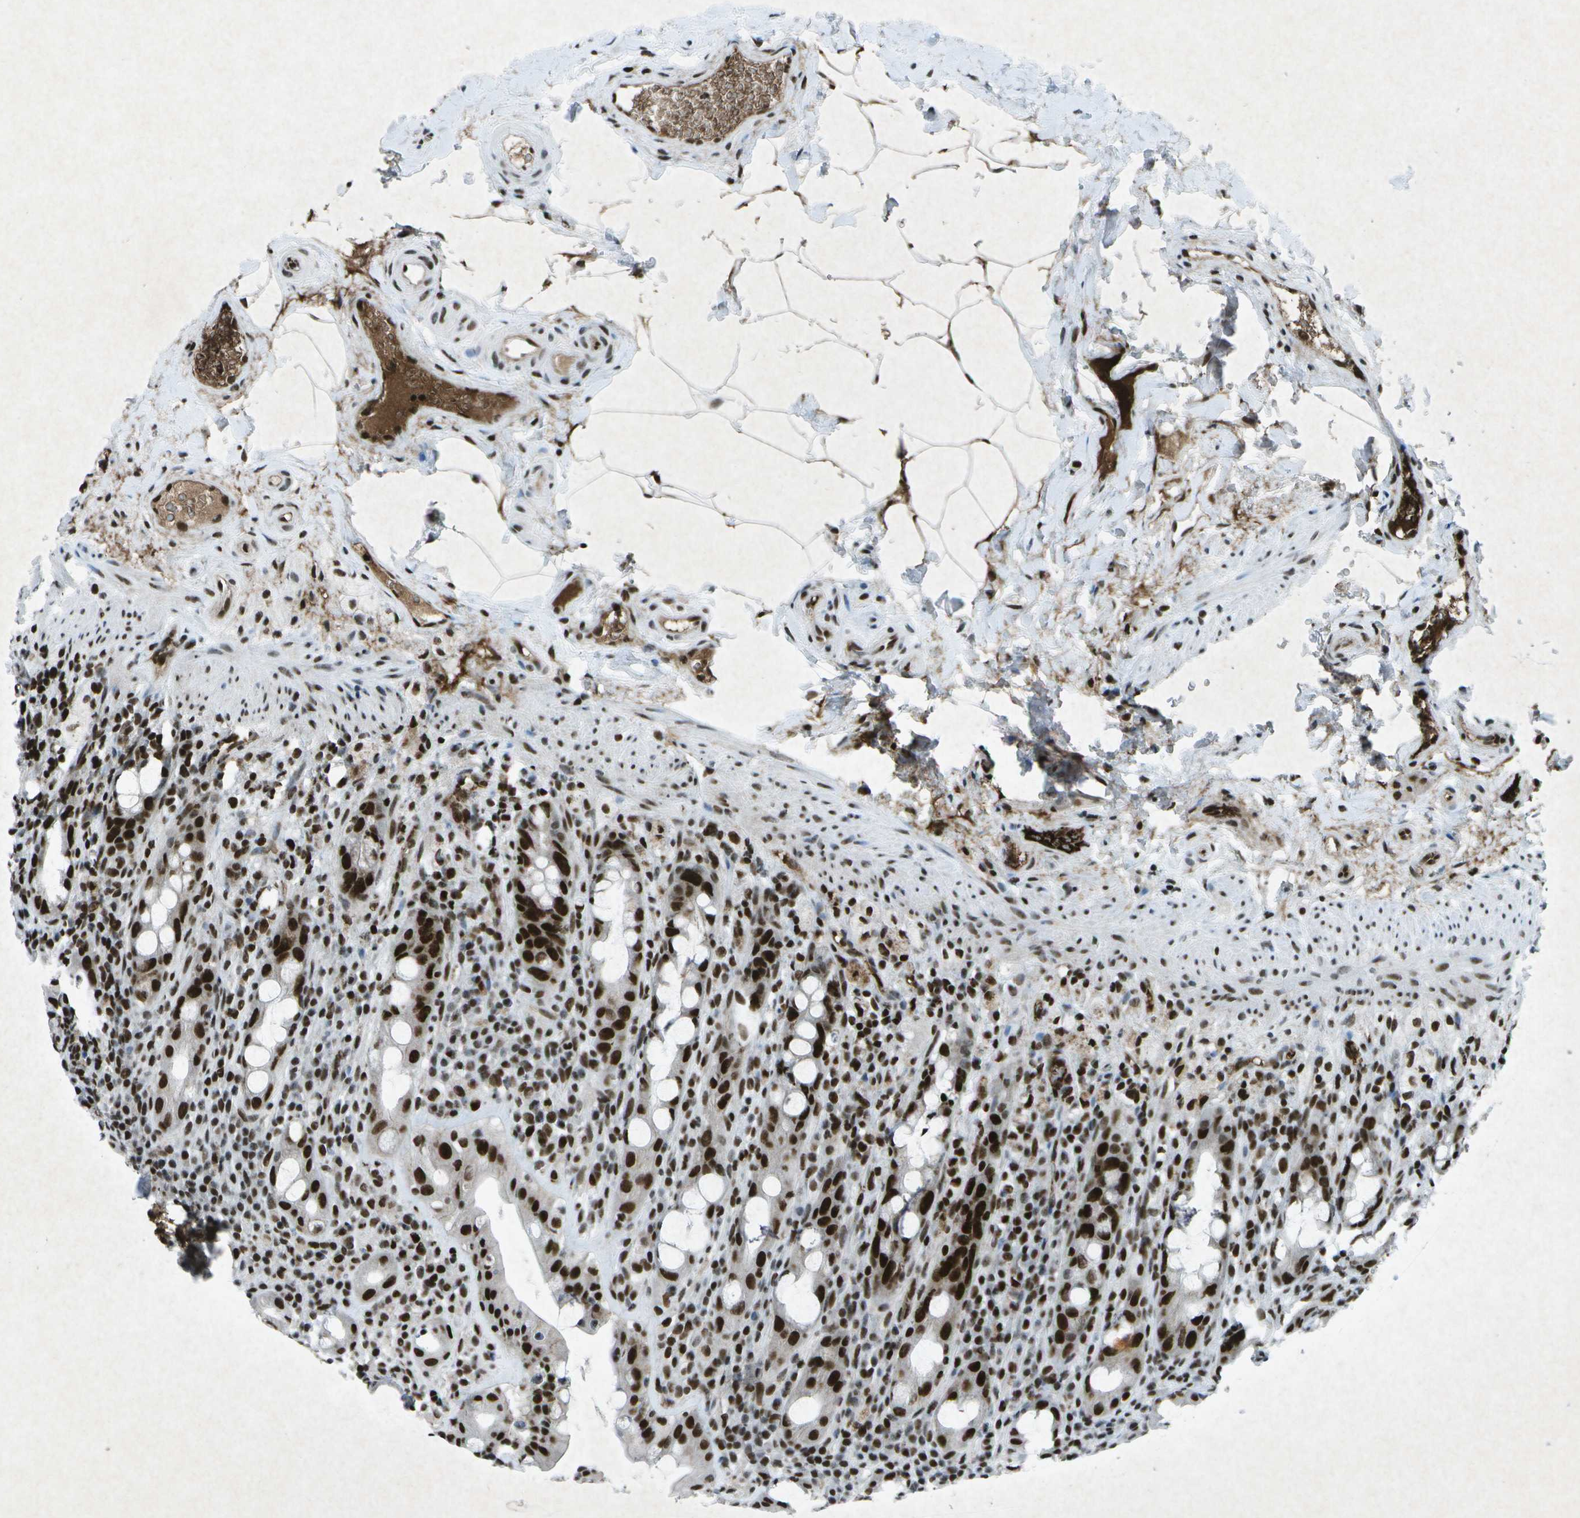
{"staining": {"intensity": "strong", "quantity": ">75%", "location": "nuclear"}, "tissue": "rectum", "cell_type": "Glandular cells", "image_type": "normal", "snomed": [{"axis": "morphology", "description": "Normal tissue, NOS"}, {"axis": "topography", "description": "Rectum"}], "caption": "Immunohistochemistry image of benign rectum: human rectum stained using immunohistochemistry (IHC) reveals high levels of strong protein expression localized specifically in the nuclear of glandular cells, appearing as a nuclear brown color.", "gene": "MTA2", "patient": {"sex": "male", "age": 44}}